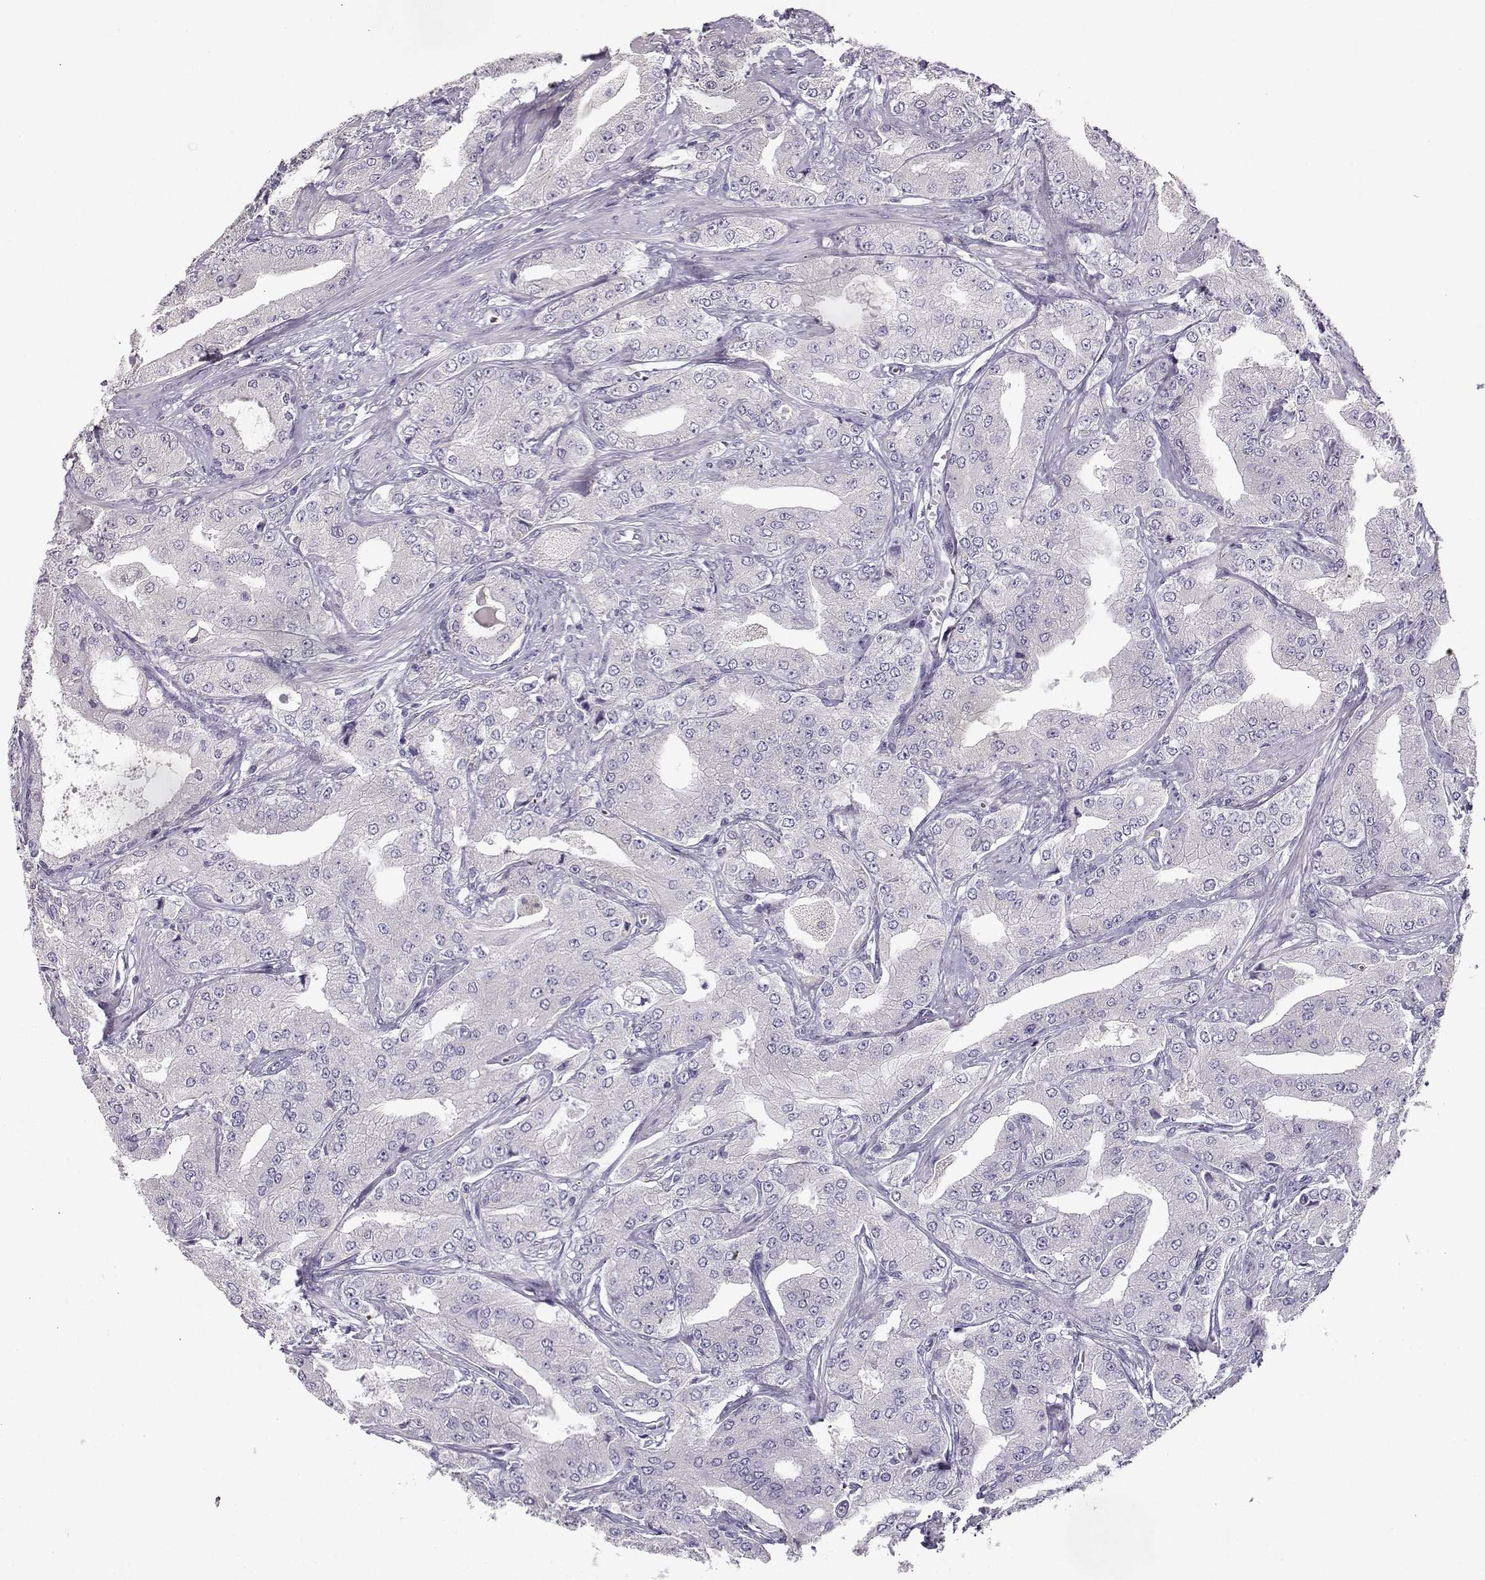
{"staining": {"intensity": "negative", "quantity": "none", "location": "none"}, "tissue": "prostate cancer", "cell_type": "Tumor cells", "image_type": "cancer", "snomed": [{"axis": "morphology", "description": "Adenocarcinoma, Low grade"}, {"axis": "topography", "description": "Prostate"}], "caption": "Tumor cells are negative for brown protein staining in adenocarcinoma (low-grade) (prostate).", "gene": "GLIPR1L2", "patient": {"sex": "male", "age": 60}}